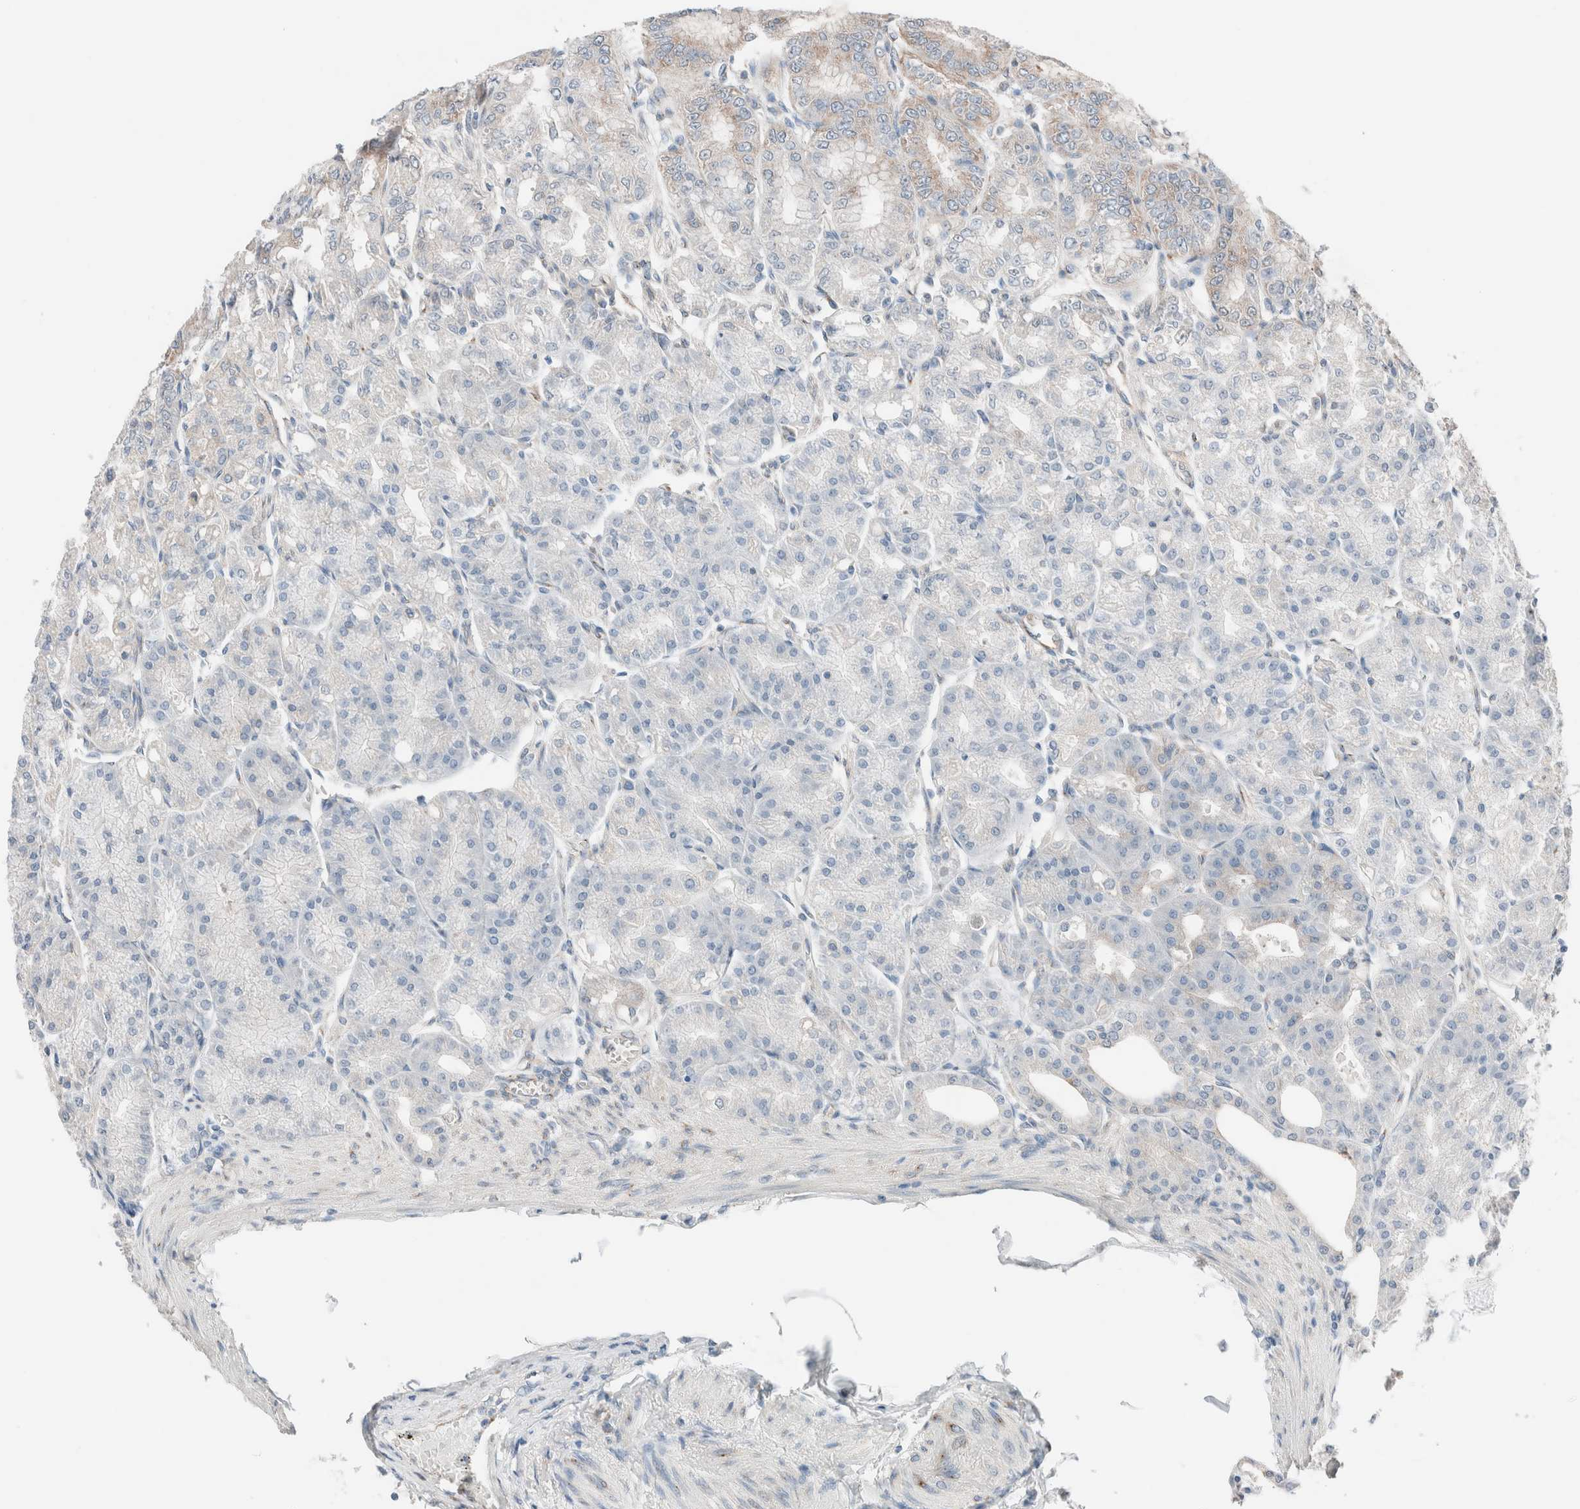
{"staining": {"intensity": "moderate", "quantity": "<25%", "location": "cytoplasmic/membranous"}, "tissue": "stomach", "cell_type": "Glandular cells", "image_type": "normal", "snomed": [{"axis": "morphology", "description": "Normal tissue, NOS"}, {"axis": "topography", "description": "Stomach, lower"}], "caption": "About <25% of glandular cells in benign stomach exhibit moderate cytoplasmic/membranous protein positivity as visualized by brown immunohistochemical staining.", "gene": "CASC3", "patient": {"sex": "male", "age": 71}}